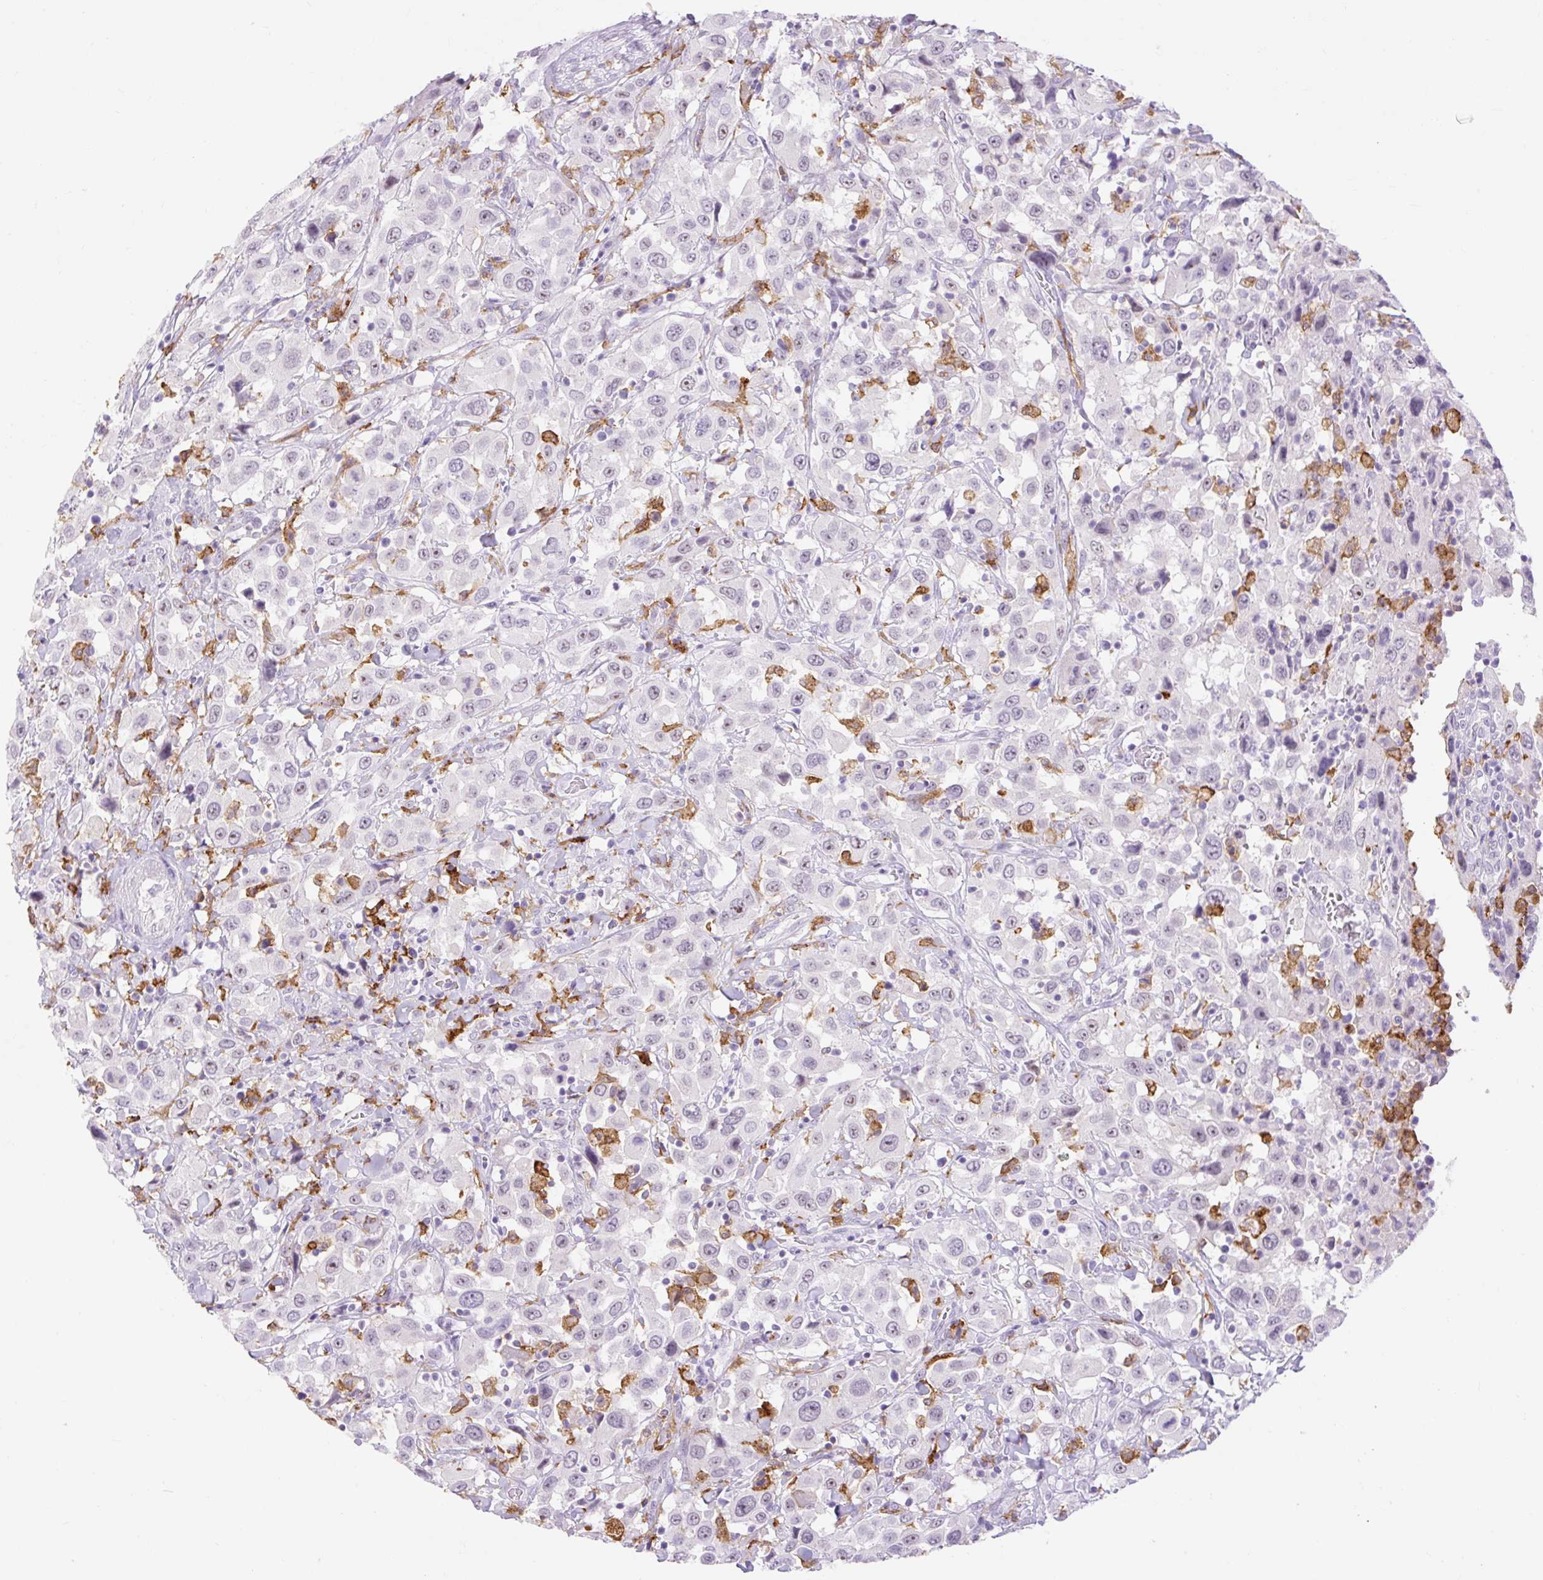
{"staining": {"intensity": "negative", "quantity": "none", "location": "none"}, "tissue": "urothelial cancer", "cell_type": "Tumor cells", "image_type": "cancer", "snomed": [{"axis": "morphology", "description": "Urothelial carcinoma, High grade"}, {"axis": "topography", "description": "Urinary bladder"}], "caption": "DAB (3,3'-diaminobenzidine) immunohistochemical staining of human urothelial cancer displays no significant positivity in tumor cells. Brightfield microscopy of IHC stained with DAB (brown) and hematoxylin (blue), captured at high magnification.", "gene": "SIGLEC1", "patient": {"sex": "male", "age": 61}}